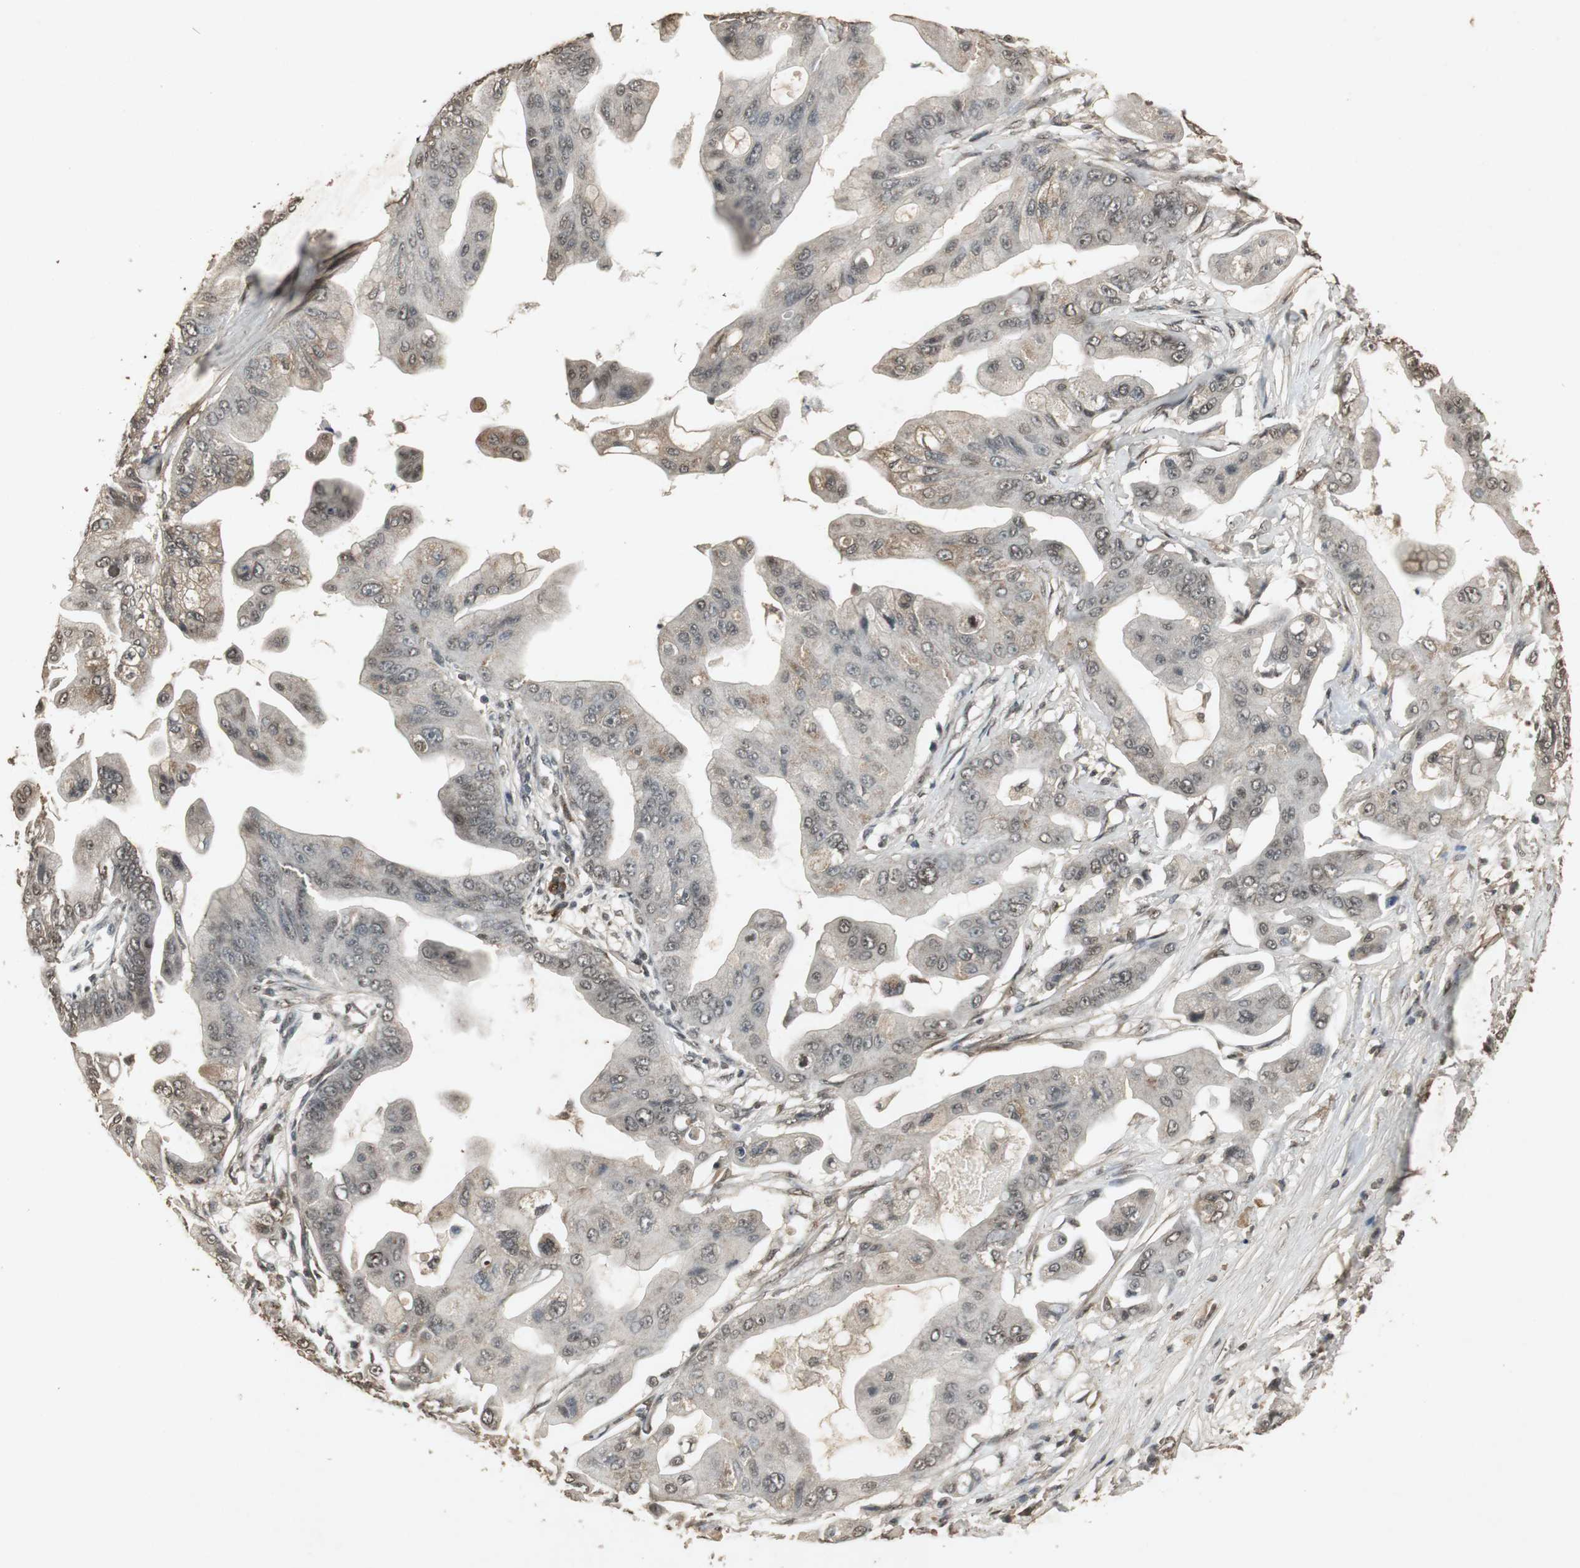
{"staining": {"intensity": "moderate", "quantity": ">75%", "location": "cytoplasmic/membranous,nuclear"}, "tissue": "pancreatic cancer", "cell_type": "Tumor cells", "image_type": "cancer", "snomed": [{"axis": "morphology", "description": "Adenocarcinoma, NOS"}, {"axis": "topography", "description": "Pancreas"}], "caption": "A micrograph showing moderate cytoplasmic/membranous and nuclear expression in approximately >75% of tumor cells in pancreatic adenocarcinoma, as visualized by brown immunohistochemical staining.", "gene": "EMX1", "patient": {"sex": "female", "age": 75}}